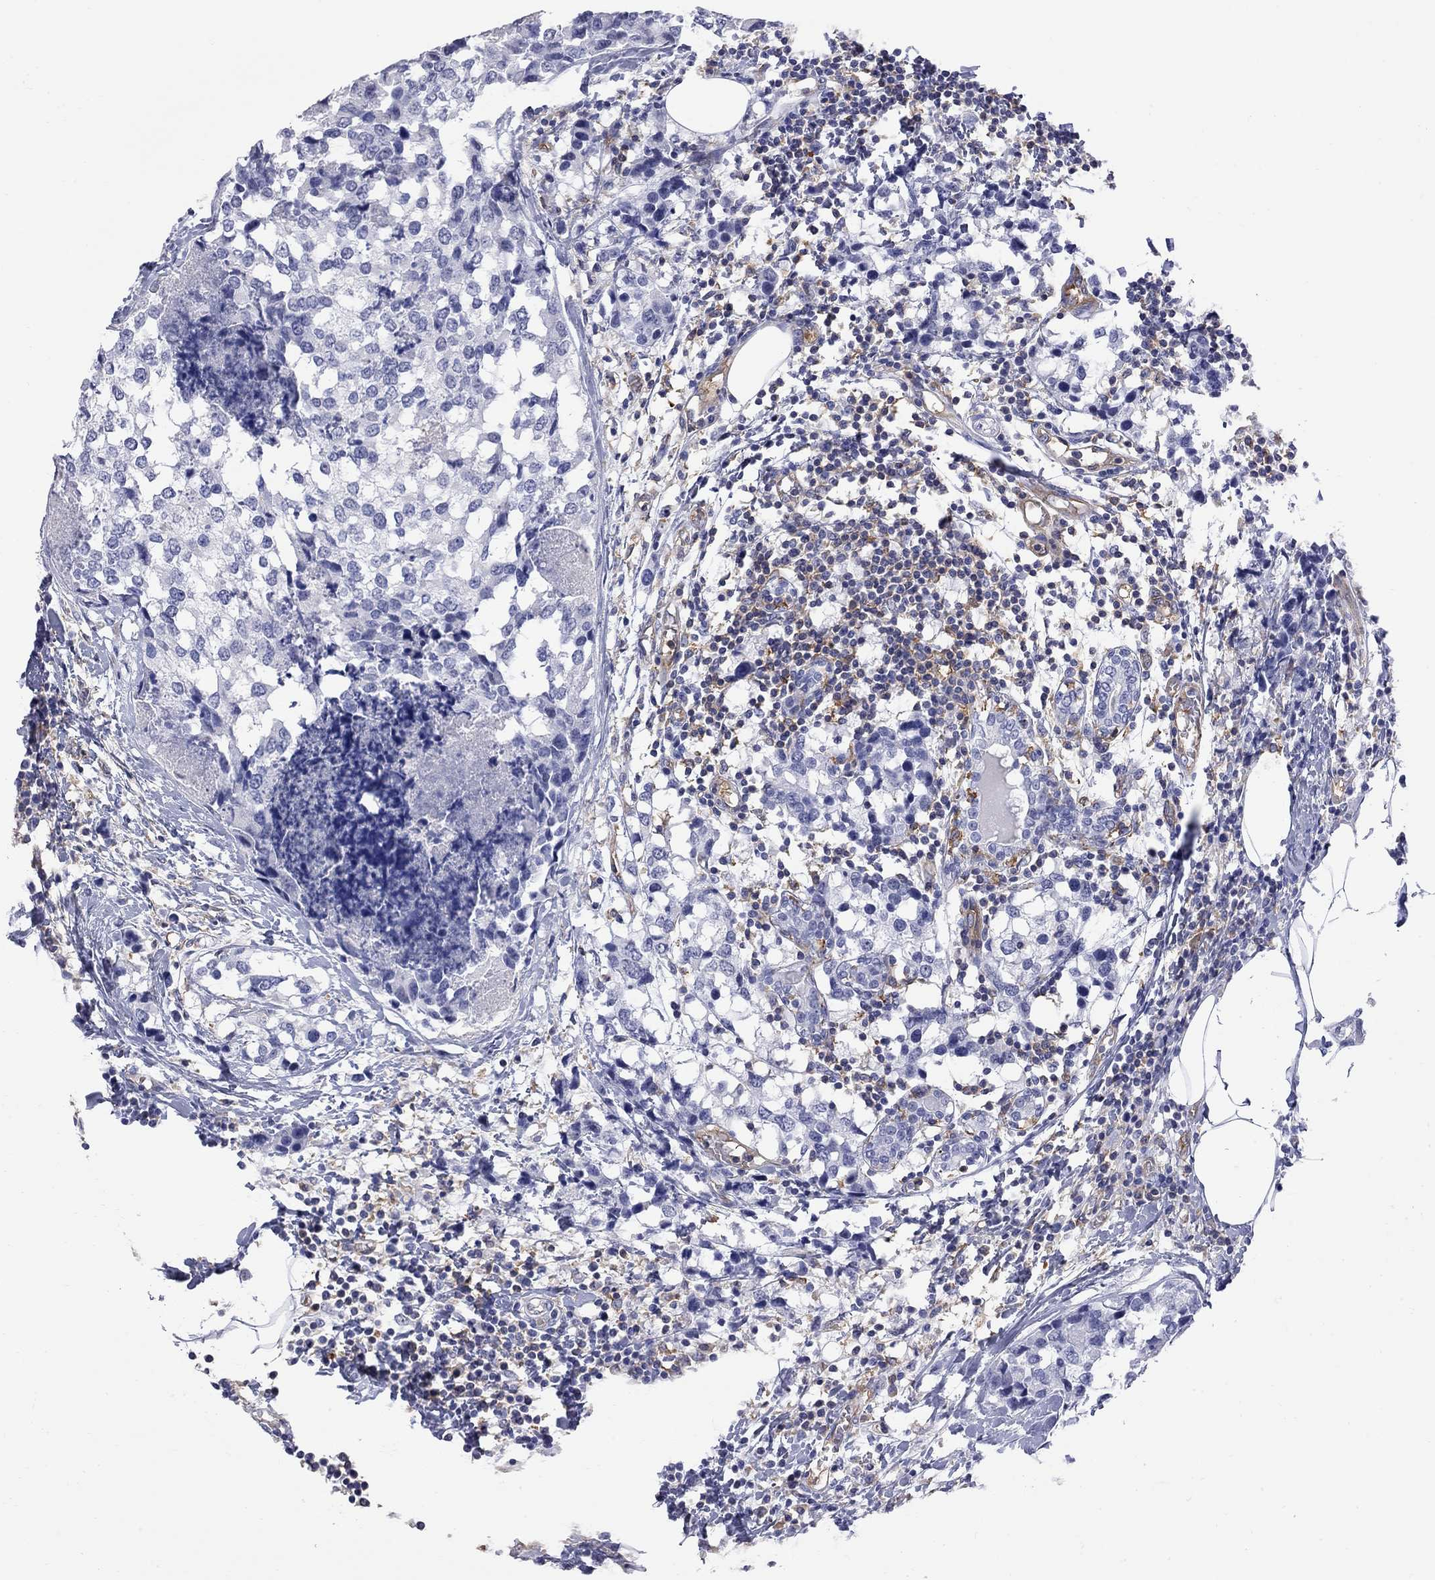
{"staining": {"intensity": "negative", "quantity": "none", "location": "none"}, "tissue": "breast cancer", "cell_type": "Tumor cells", "image_type": "cancer", "snomed": [{"axis": "morphology", "description": "Lobular carcinoma"}, {"axis": "topography", "description": "Breast"}], "caption": "DAB (3,3'-diaminobenzidine) immunohistochemical staining of breast cancer displays no significant positivity in tumor cells. Nuclei are stained in blue.", "gene": "ABI3", "patient": {"sex": "female", "age": 59}}